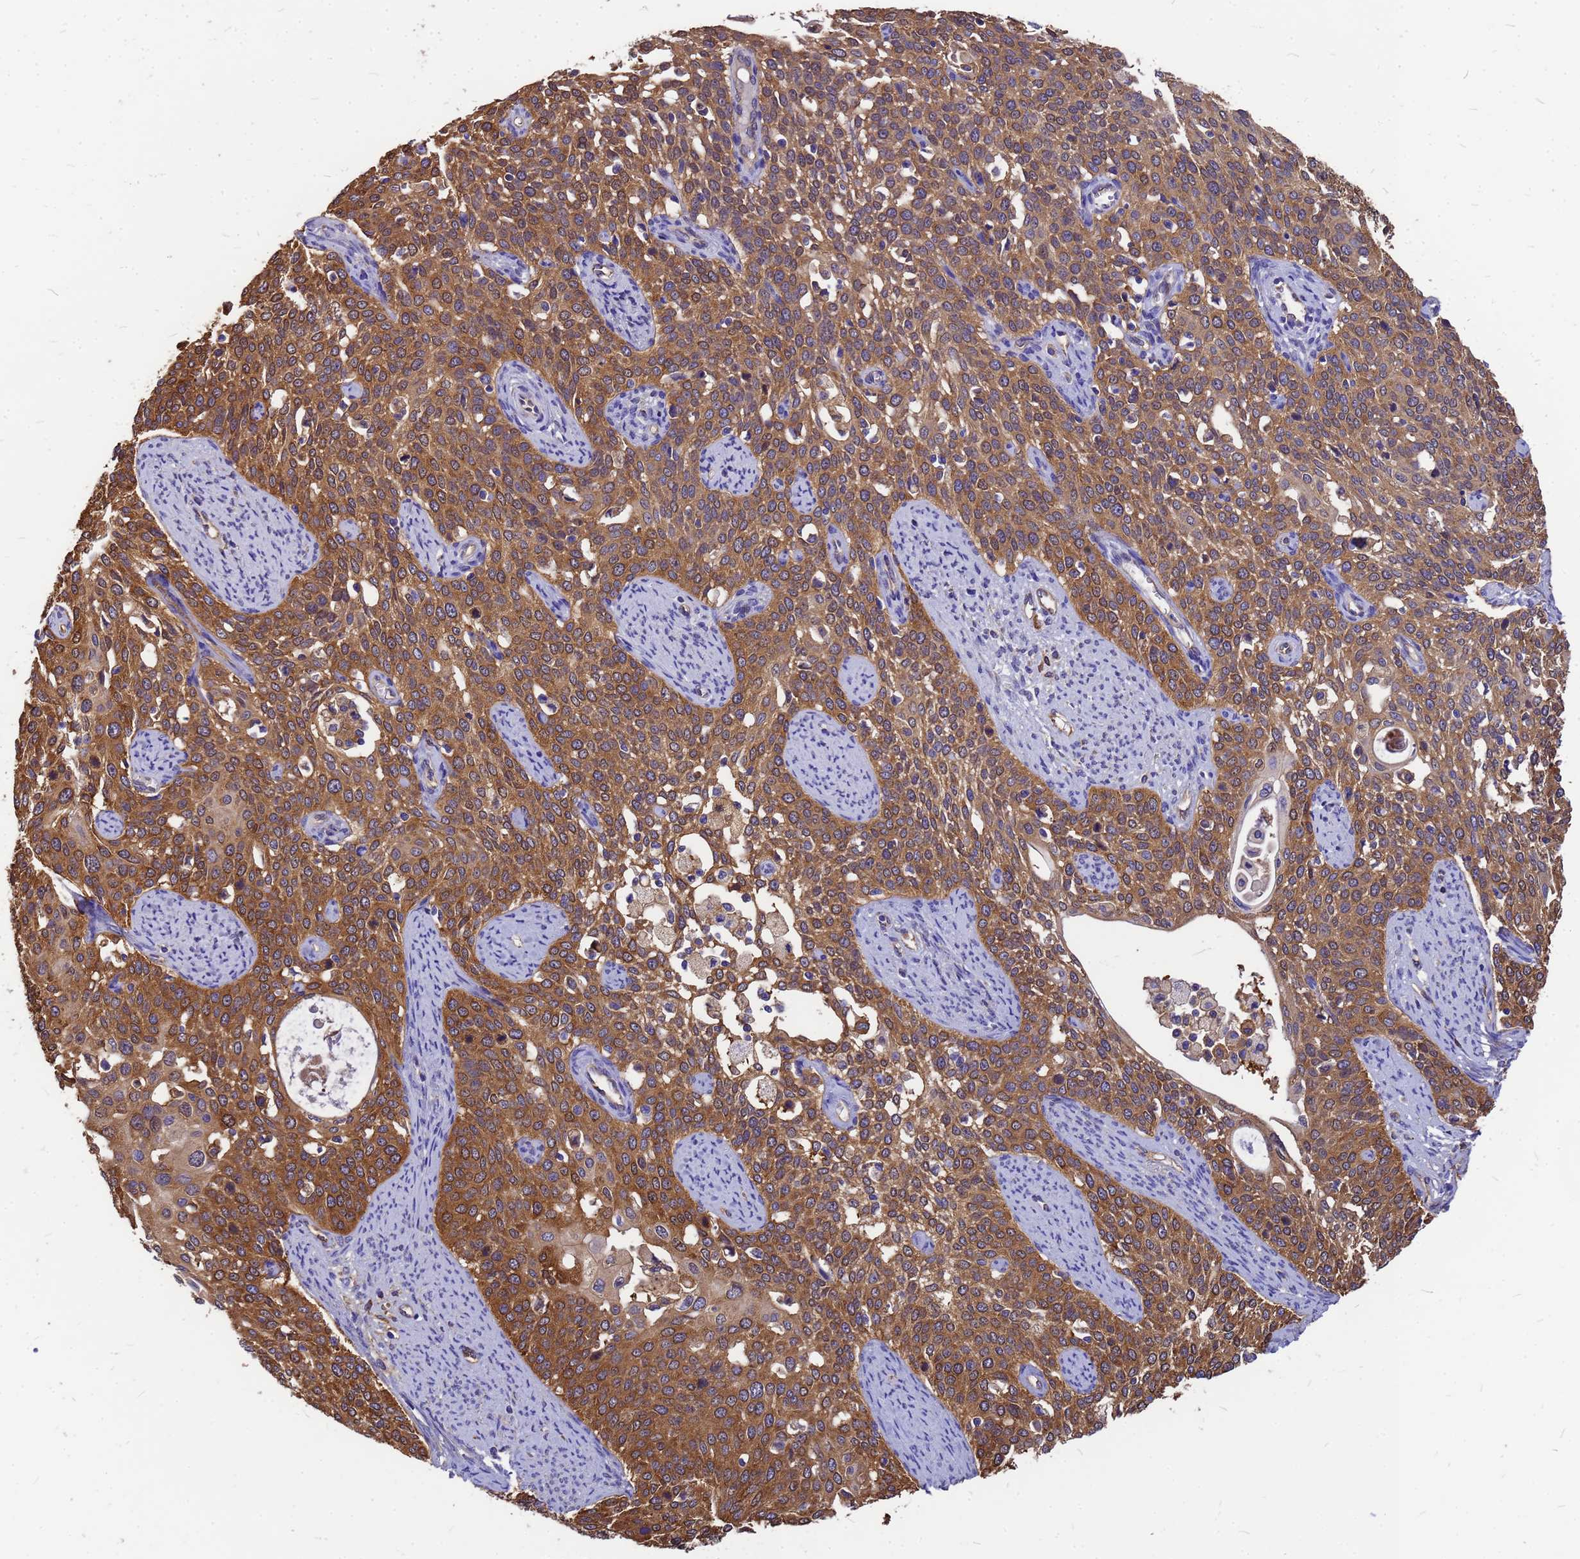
{"staining": {"intensity": "moderate", "quantity": ">75%", "location": "cytoplasmic/membranous"}, "tissue": "cervical cancer", "cell_type": "Tumor cells", "image_type": "cancer", "snomed": [{"axis": "morphology", "description": "Squamous cell carcinoma, NOS"}, {"axis": "topography", "description": "Cervix"}], "caption": "Immunohistochemical staining of cervical cancer (squamous cell carcinoma) exhibits moderate cytoplasmic/membranous protein staining in approximately >75% of tumor cells.", "gene": "GID4", "patient": {"sex": "female", "age": 44}}